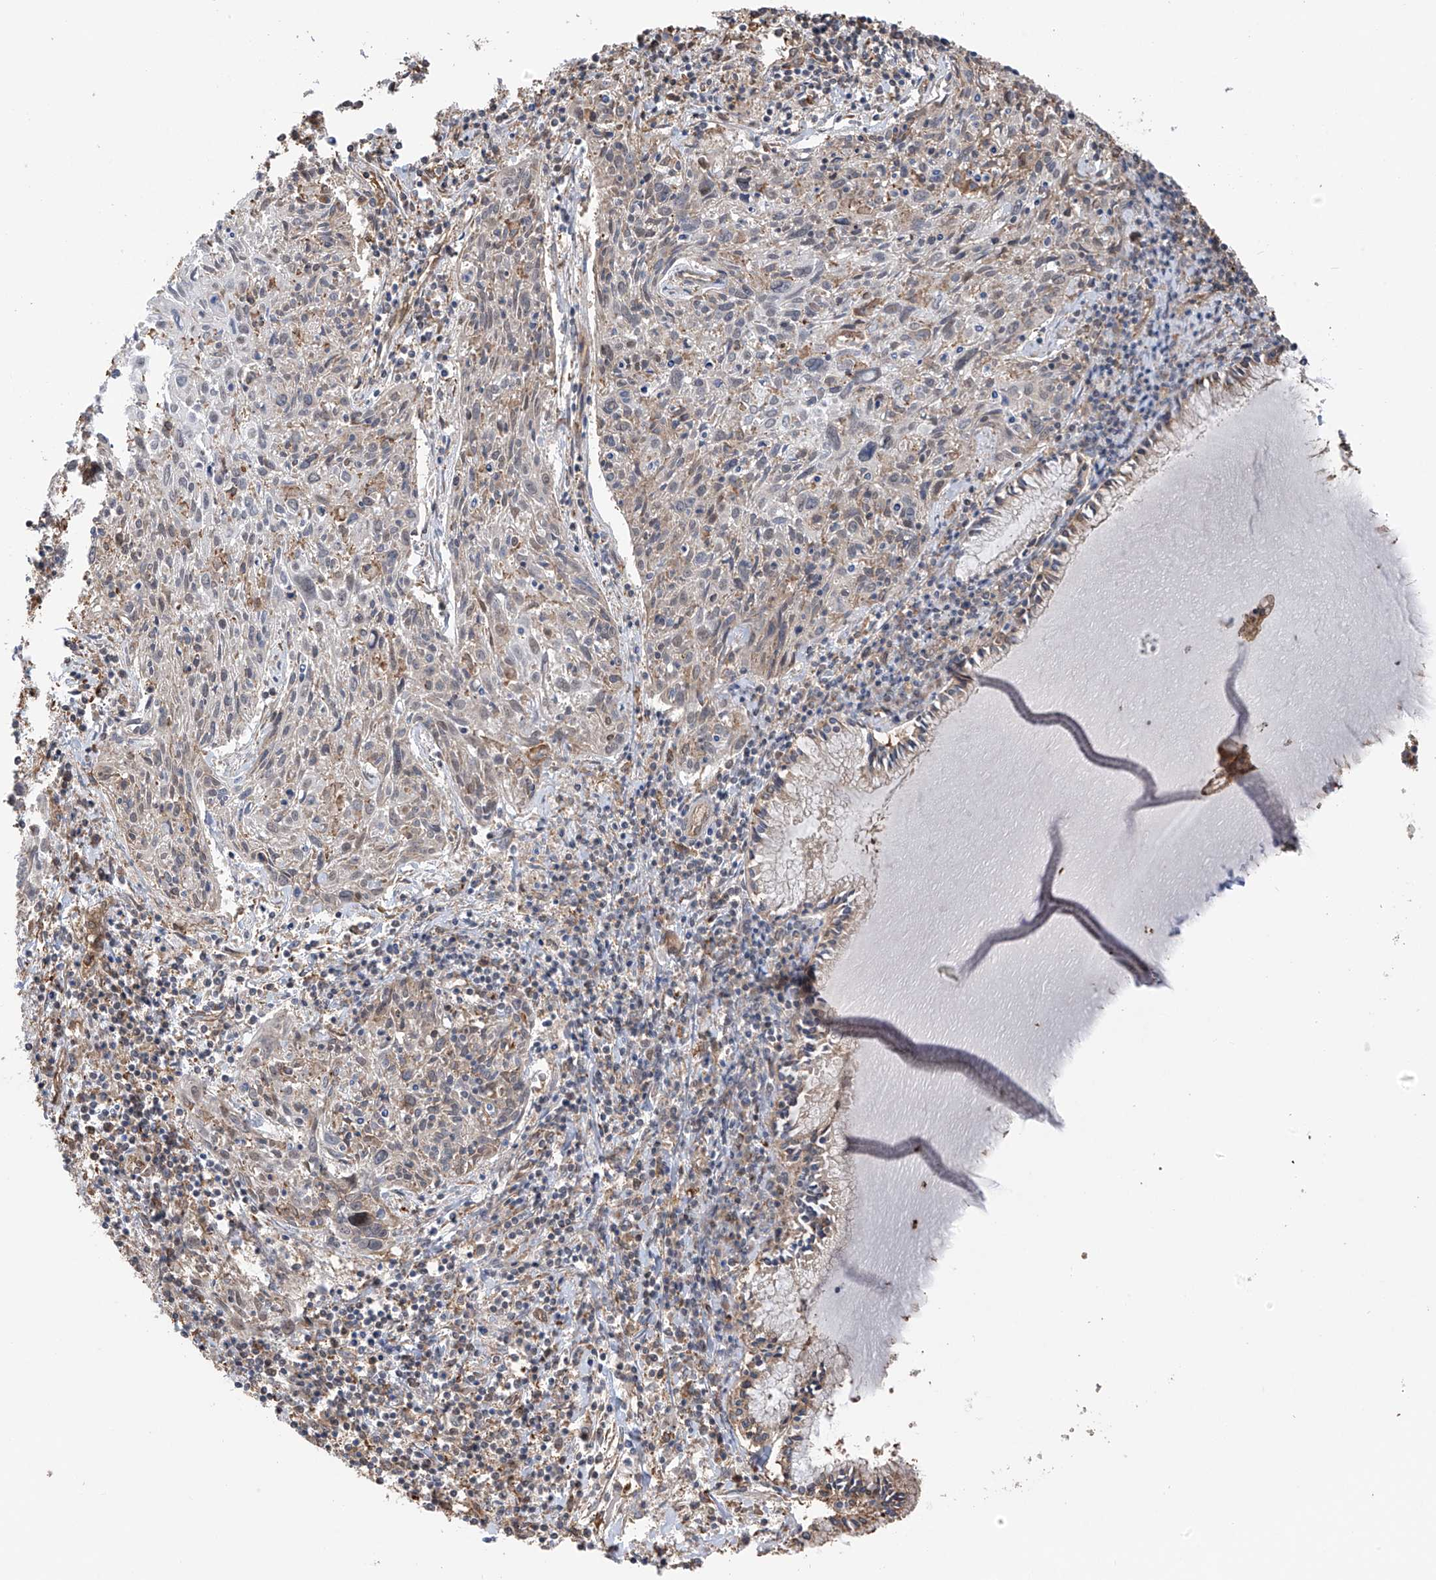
{"staining": {"intensity": "negative", "quantity": "none", "location": "none"}, "tissue": "cervical cancer", "cell_type": "Tumor cells", "image_type": "cancer", "snomed": [{"axis": "morphology", "description": "Squamous cell carcinoma, NOS"}, {"axis": "topography", "description": "Cervix"}], "caption": "Tumor cells are negative for brown protein staining in cervical squamous cell carcinoma.", "gene": "ZNF189", "patient": {"sex": "female", "age": 51}}